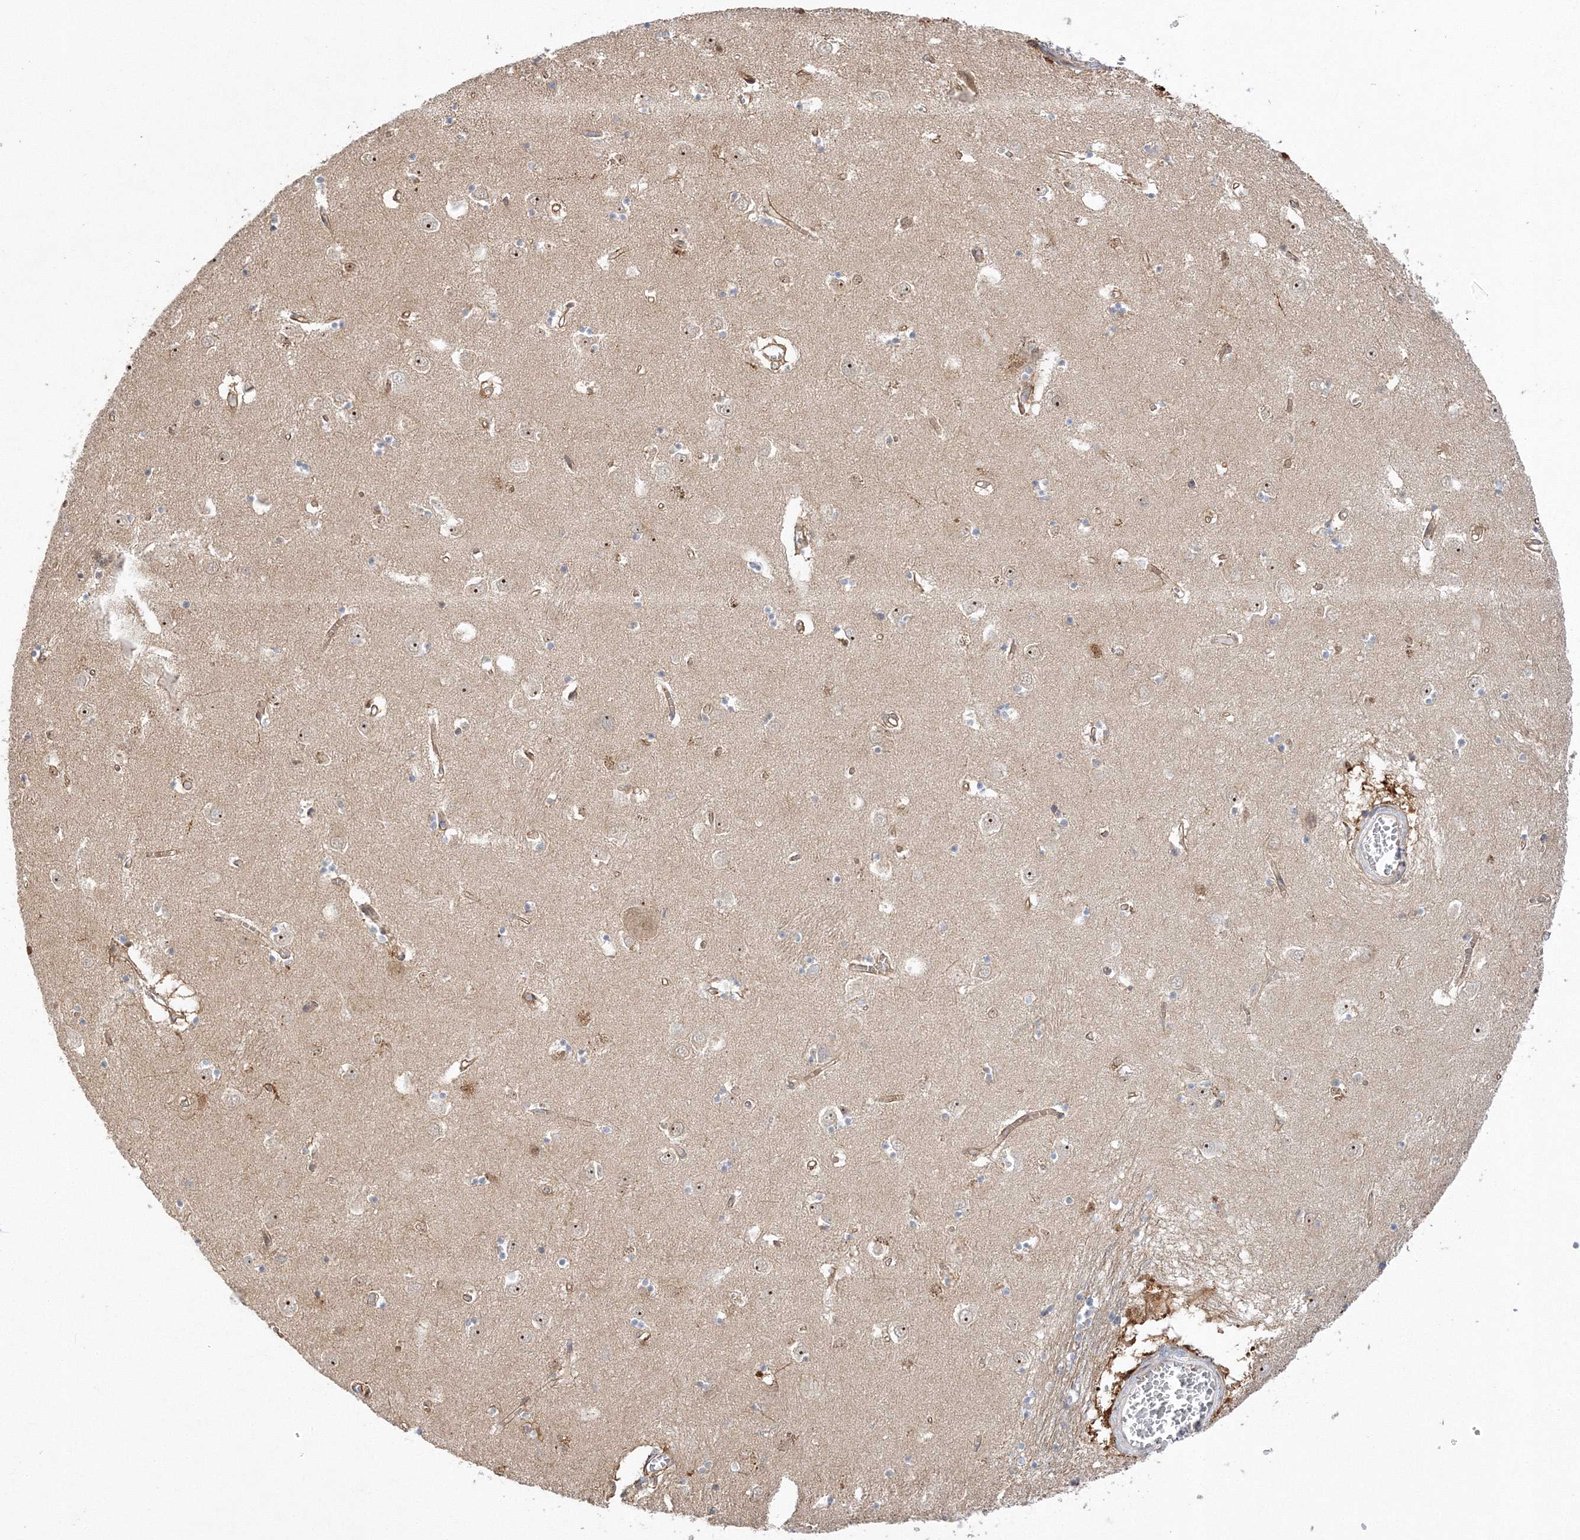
{"staining": {"intensity": "negative", "quantity": "none", "location": "none"}, "tissue": "caudate", "cell_type": "Glial cells", "image_type": "normal", "snomed": [{"axis": "morphology", "description": "Normal tissue, NOS"}, {"axis": "topography", "description": "Lateral ventricle wall"}], "caption": "Benign caudate was stained to show a protein in brown. There is no significant staining in glial cells. (Immunohistochemistry, brightfield microscopy, high magnification).", "gene": "NPM3", "patient": {"sex": "male", "age": 70}}